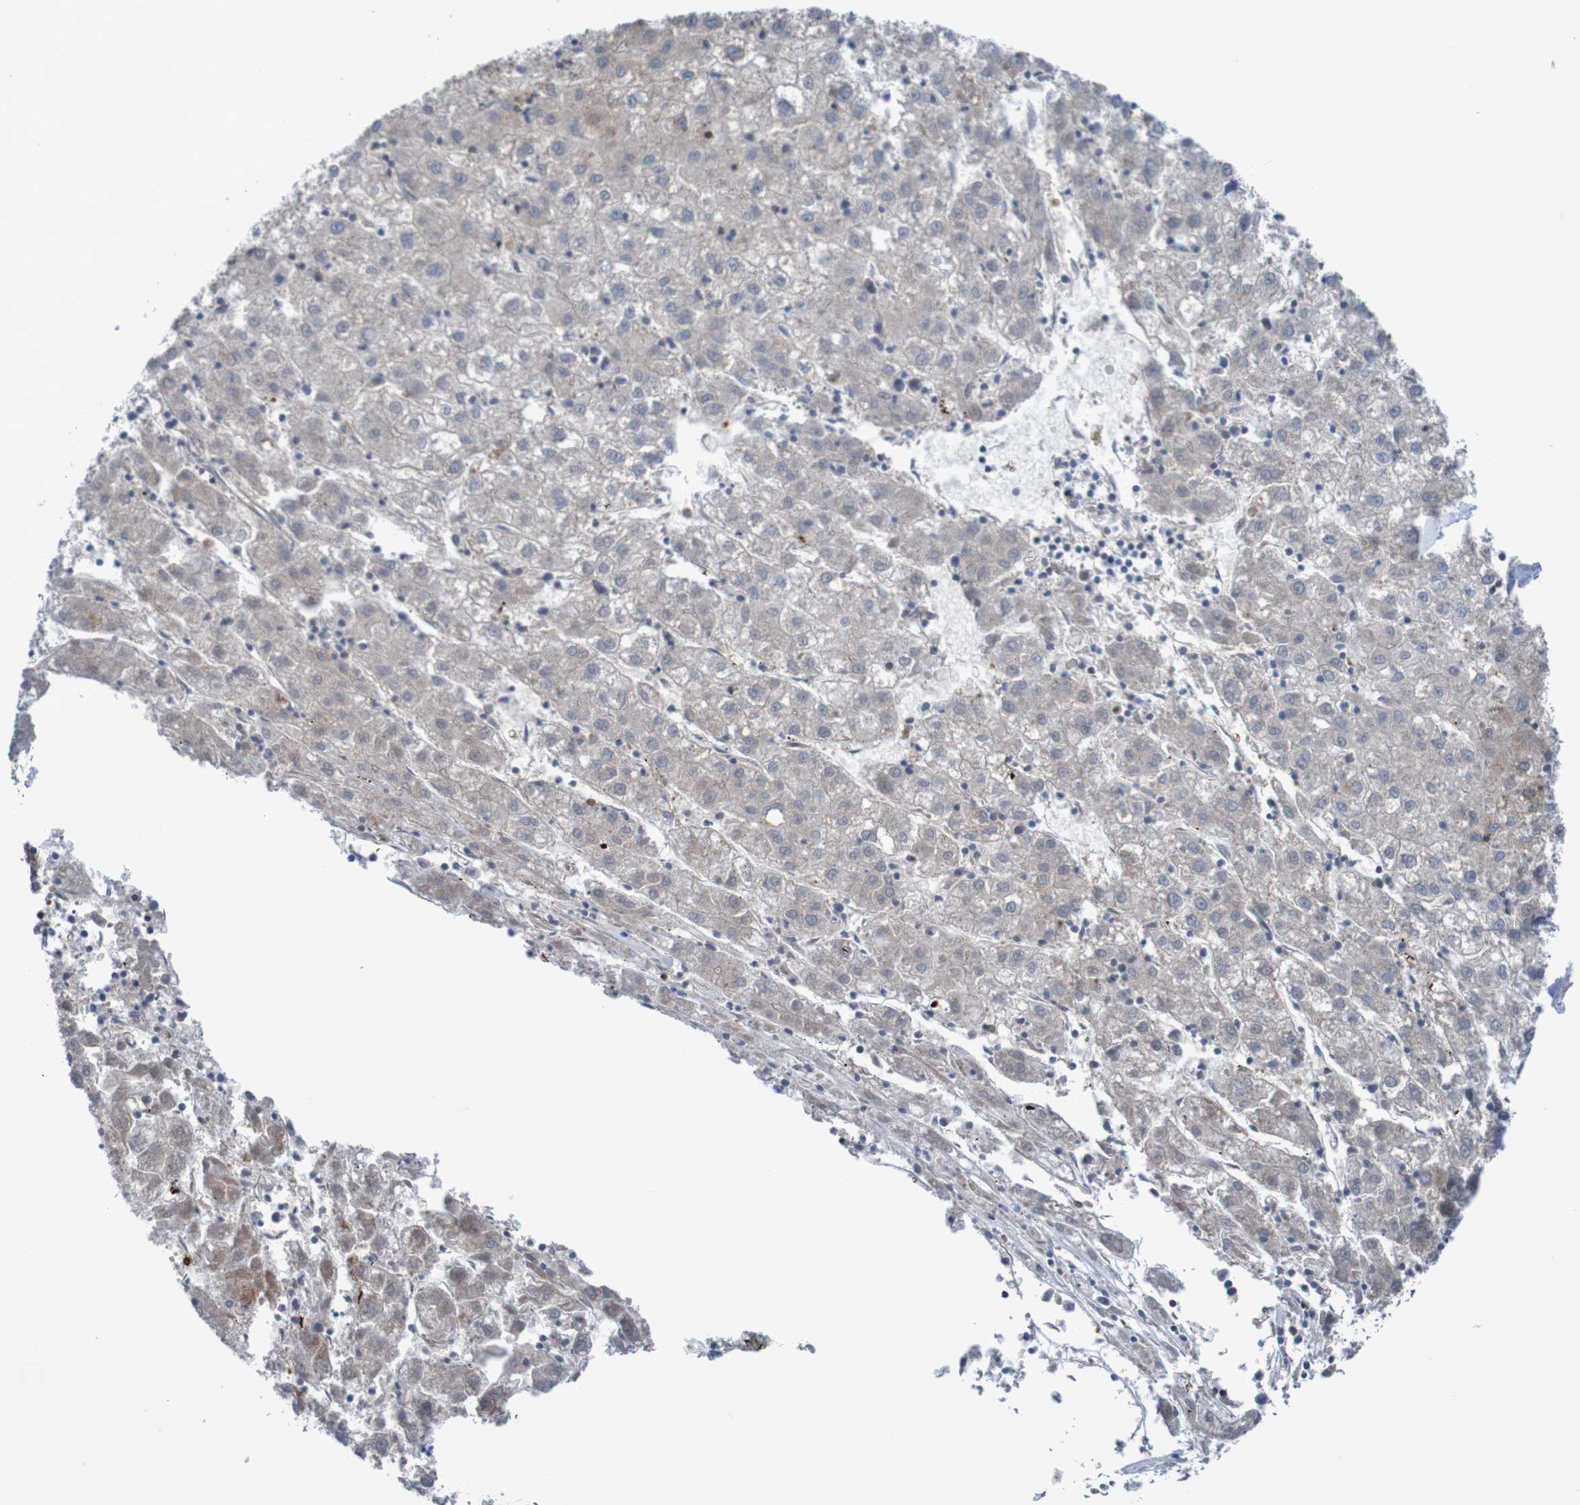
{"staining": {"intensity": "moderate", "quantity": "25%-75%", "location": "cytoplasmic/membranous"}, "tissue": "liver cancer", "cell_type": "Tumor cells", "image_type": "cancer", "snomed": [{"axis": "morphology", "description": "Carcinoma, Hepatocellular, NOS"}, {"axis": "topography", "description": "Liver"}], "caption": "Hepatocellular carcinoma (liver) was stained to show a protein in brown. There is medium levels of moderate cytoplasmic/membranous positivity in about 25%-75% of tumor cells.", "gene": "ANGPT4", "patient": {"sex": "male", "age": 72}}